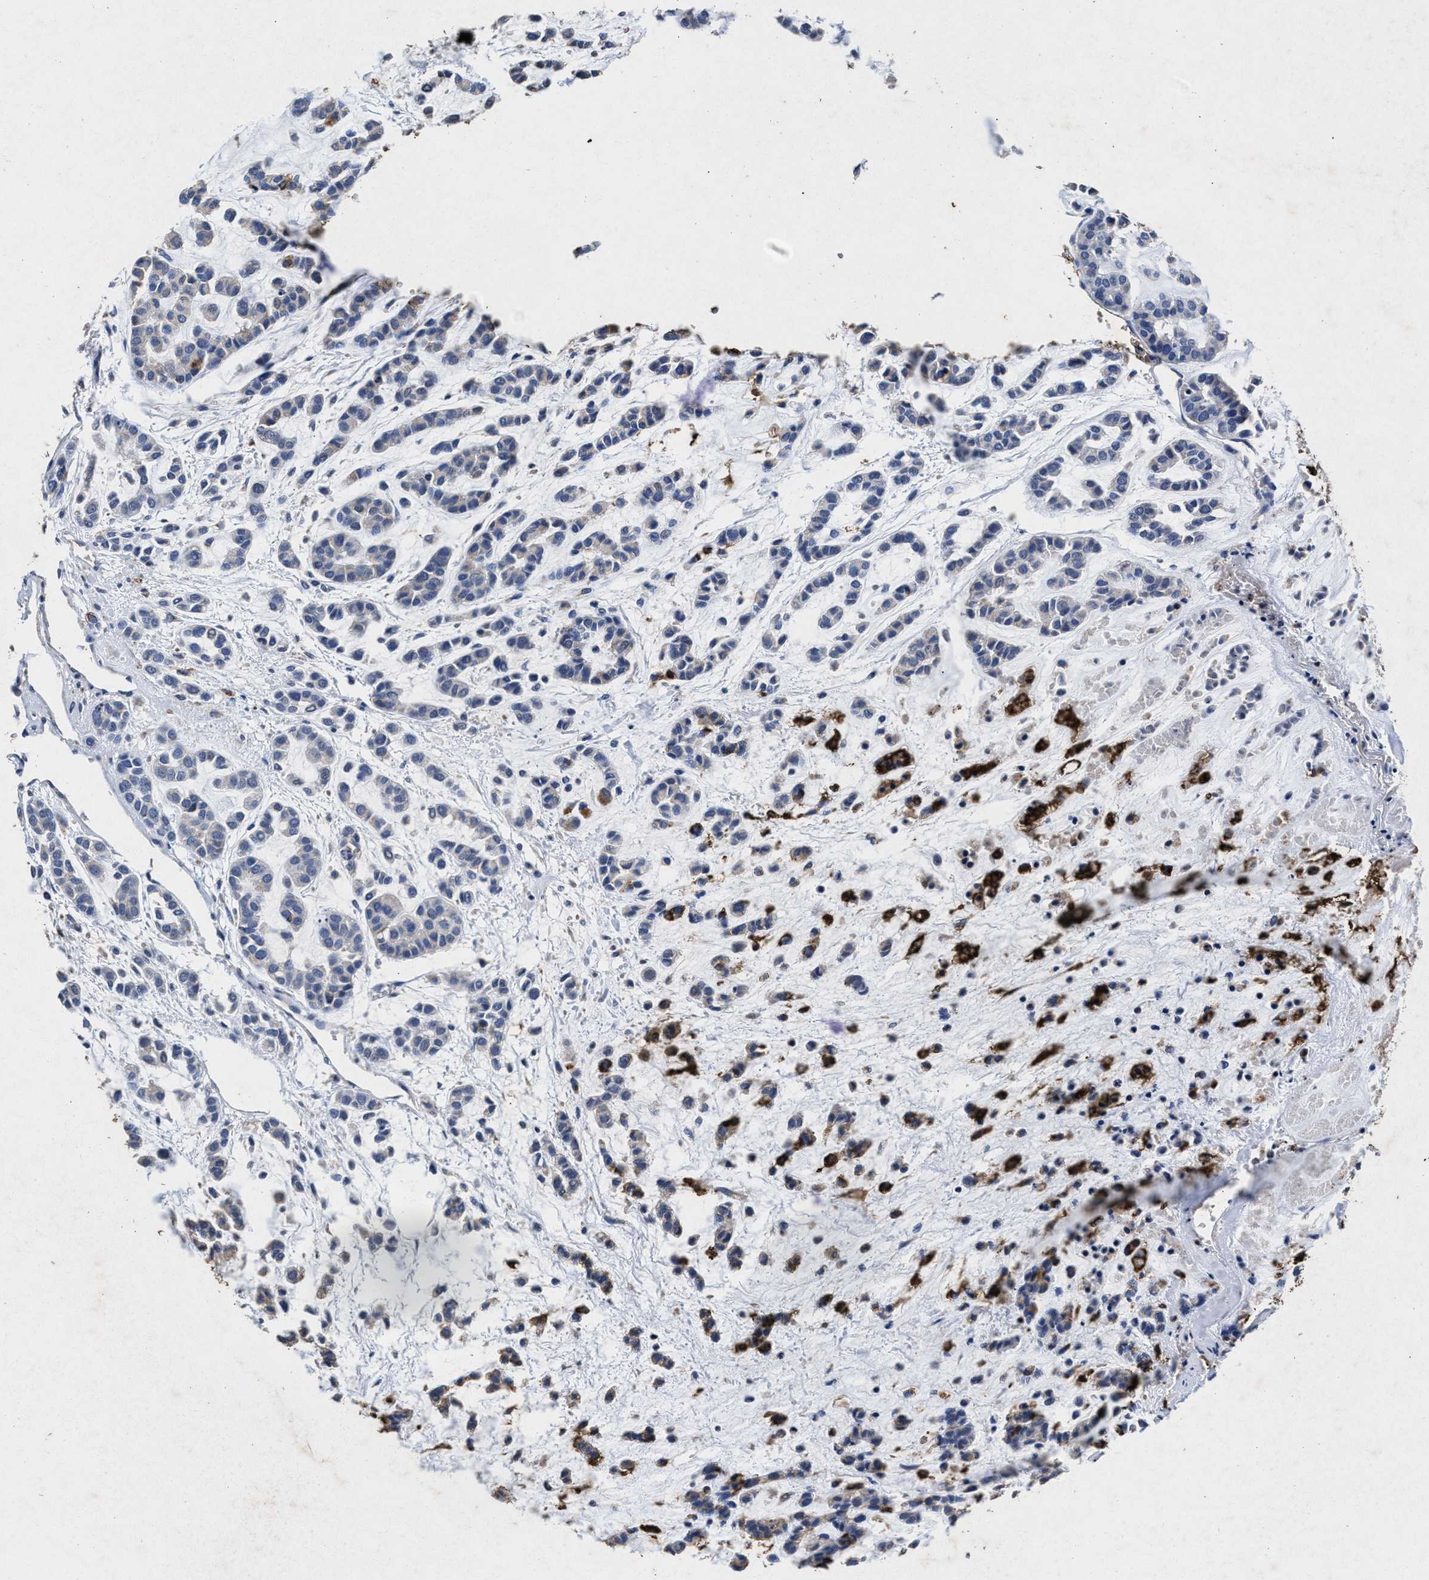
{"staining": {"intensity": "negative", "quantity": "none", "location": "none"}, "tissue": "head and neck cancer", "cell_type": "Tumor cells", "image_type": "cancer", "snomed": [{"axis": "morphology", "description": "Adenocarcinoma, NOS"}, {"axis": "morphology", "description": "Adenoma, NOS"}, {"axis": "topography", "description": "Head-Neck"}], "caption": "Tumor cells are negative for protein expression in human head and neck cancer (adenoma).", "gene": "LTB4R2", "patient": {"sex": "female", "age": 55}}